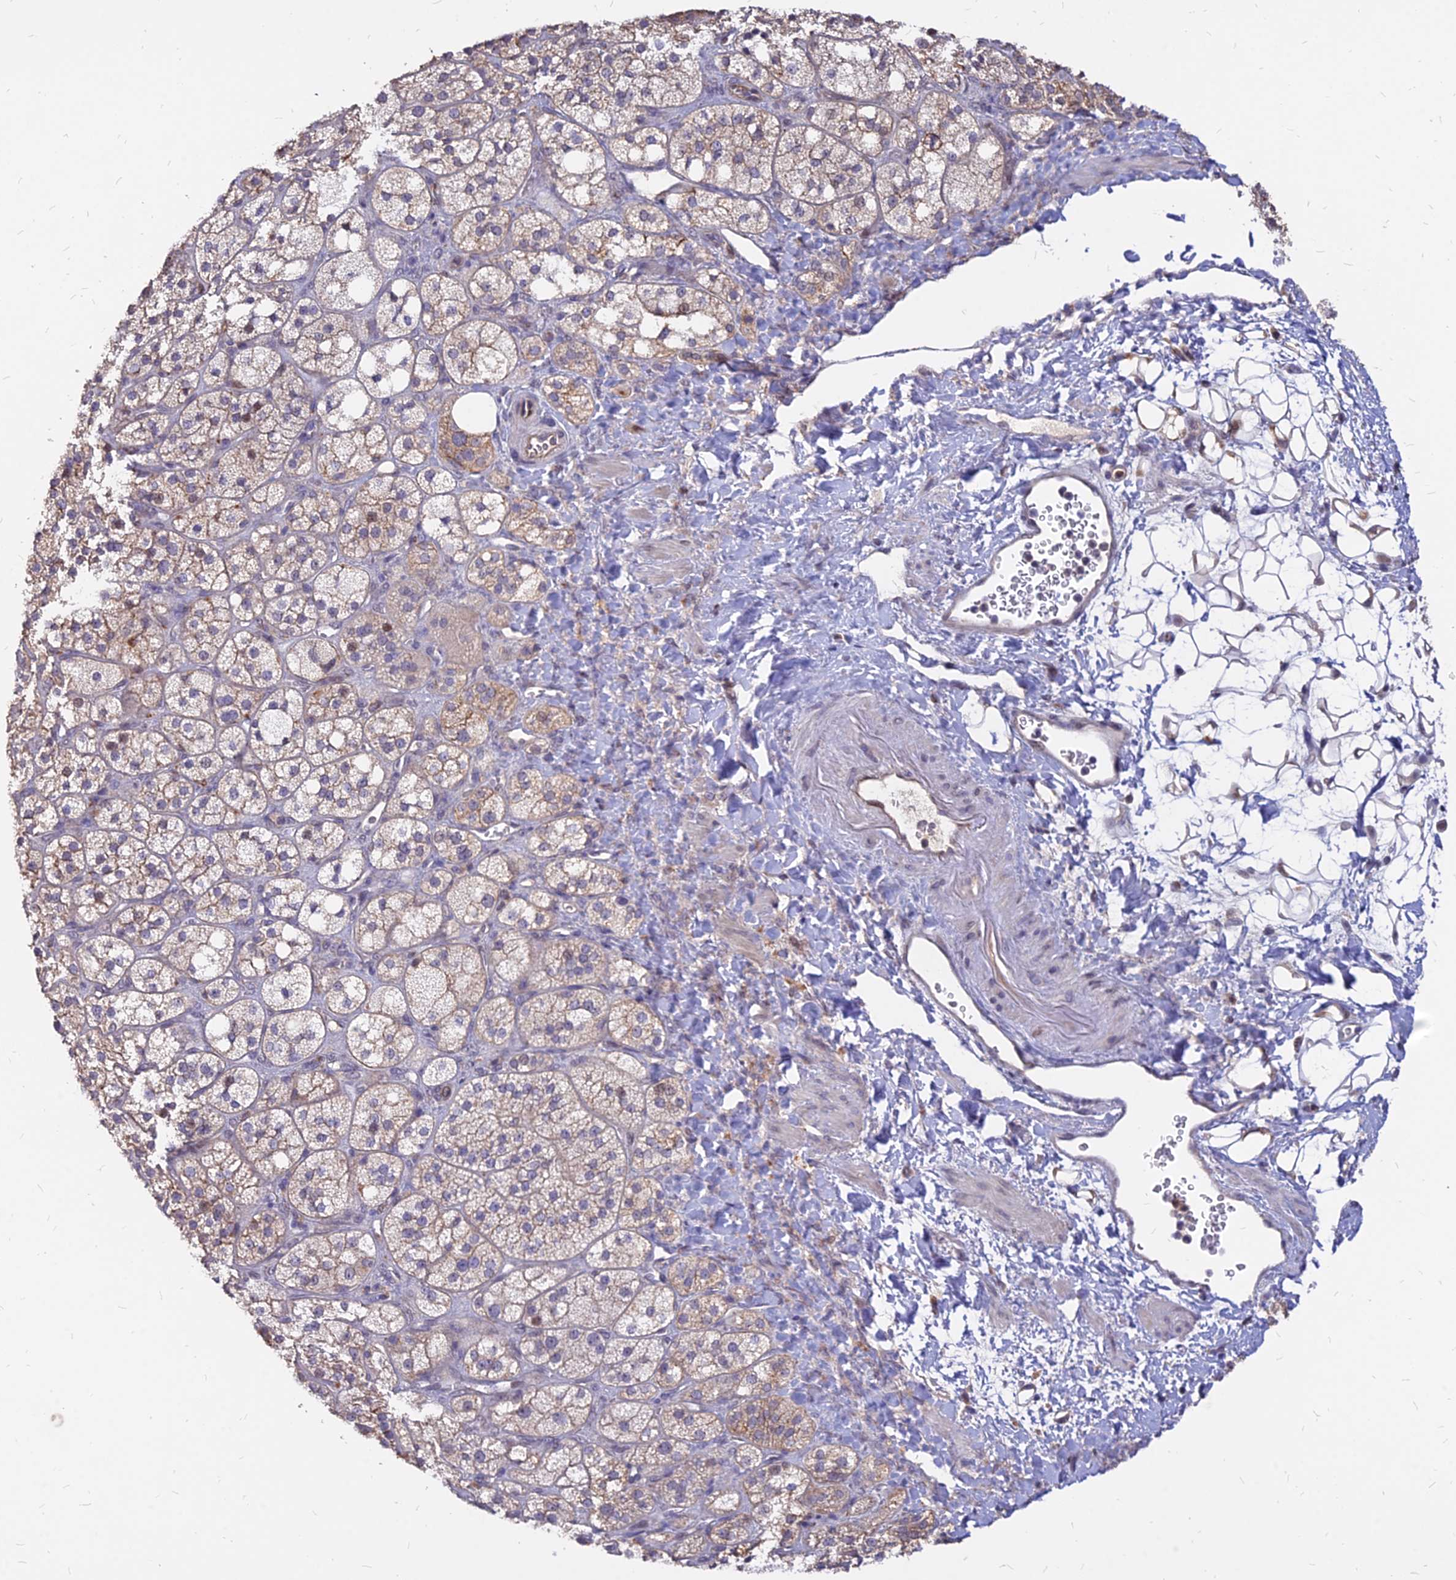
{"staining": {"intensity": "weak", "quantity": "25%-75%", "location": "cytoplasmic/membranous"}, "tissue": "adrenal gland", "cell_type": "Glandular cells", "image_type": "normal", "snomed": [{"axis": "morphology", "description": "Normal tissue, NOS"}, {"axis": "topography", "description": "Adrenal gland"}], "caption": "DAB (3,3'-diaminobenzidine) immunohistochemical staining of unremarkable human adrenal gland displays weak cytoplasmic/membranous protein expression in about 25%-75% of glandular cells.", "gene": "C11orf68", "patient": {"sex": "male", "age": 61}}